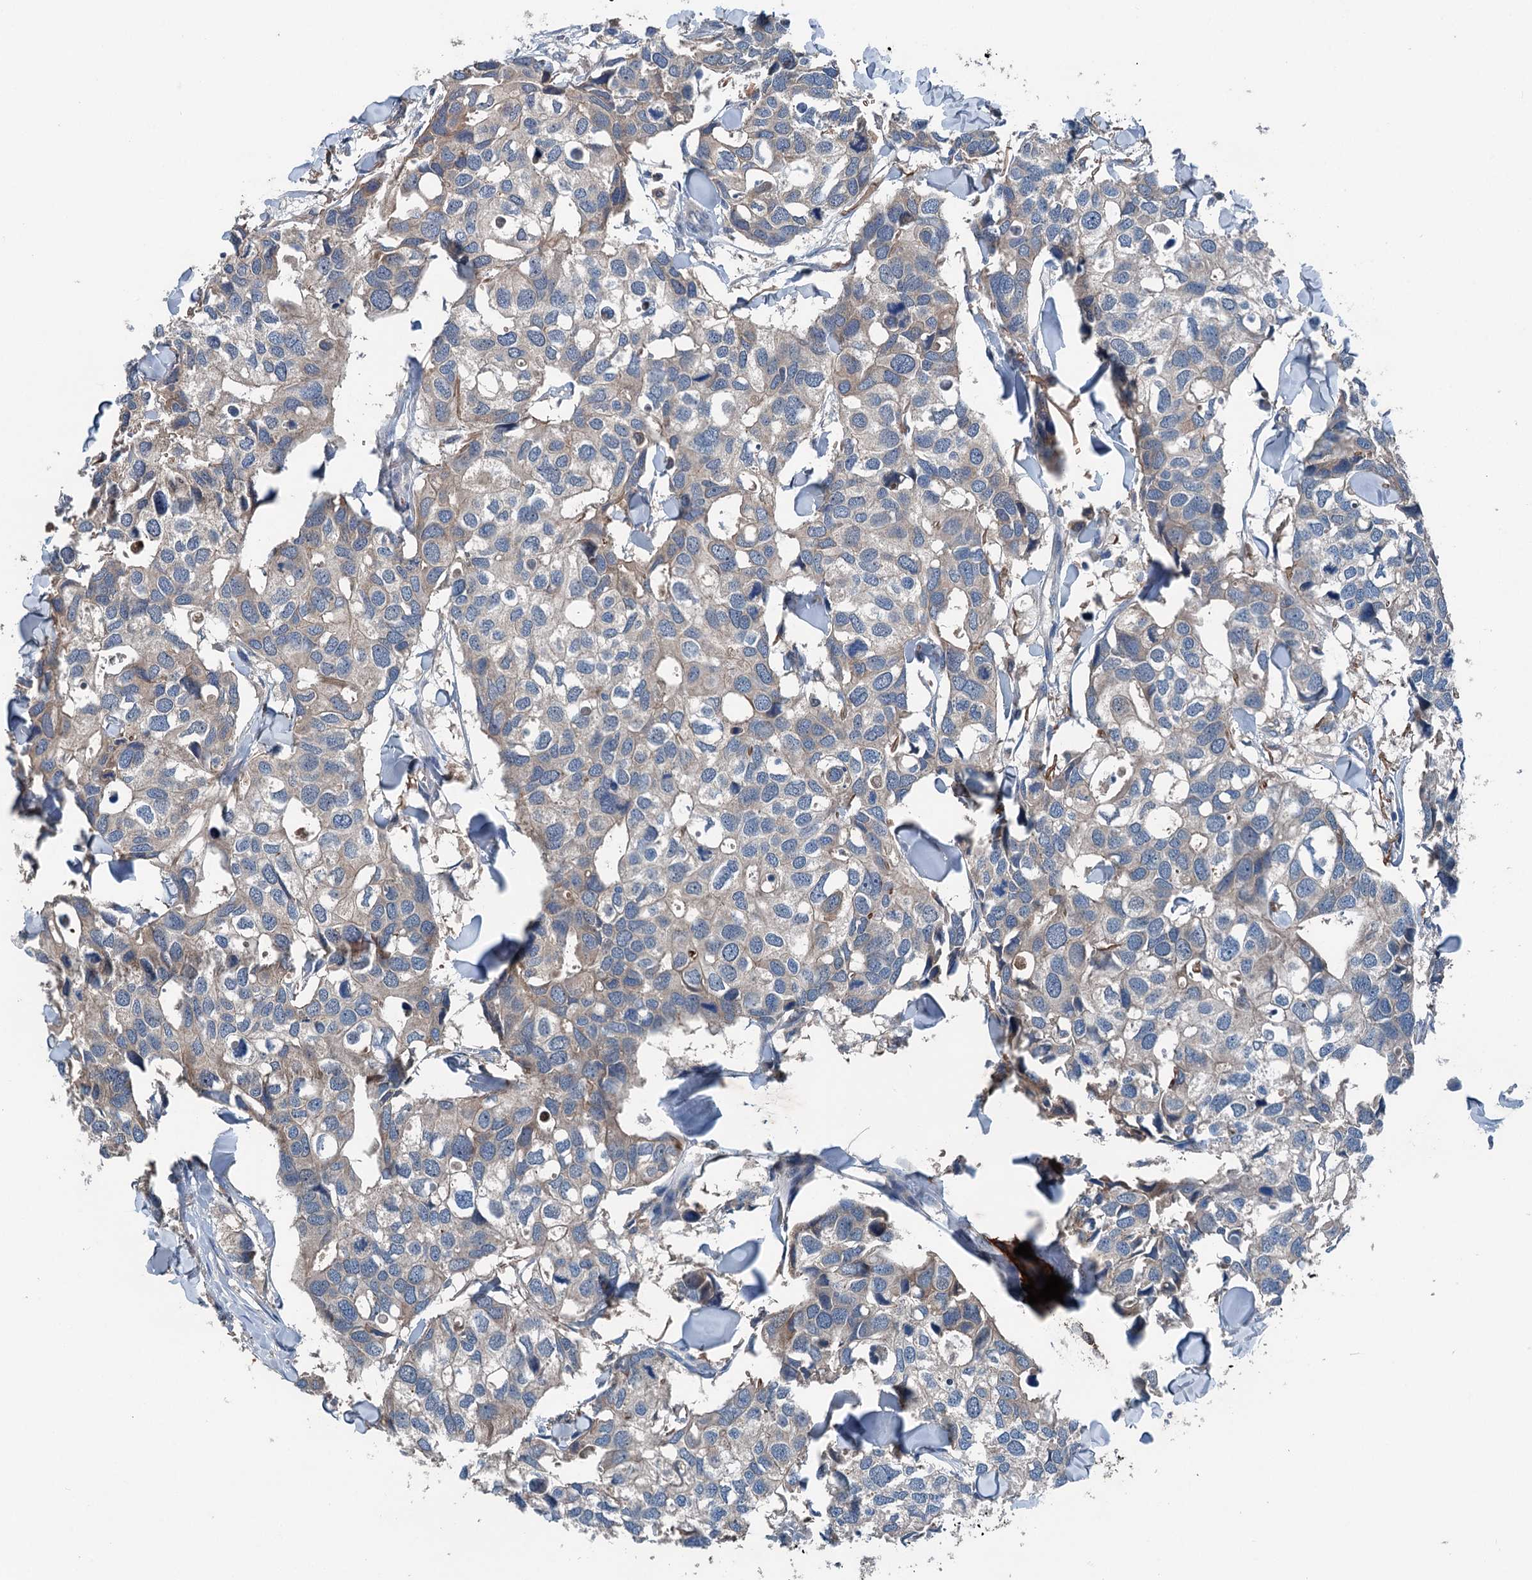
{"staining": {"intensity": "weak", "quantity": "<25%", "location": "cytoplasmic/membranous"}, "tissue": "breast cancer", "cell_type": "Tumor cells", "image_type": "cancer", "snomed": [{"axis": "morphology", "description": "Duct carcinoma"}, {"axis": "topography", "description": "Breast"}], "caption": "DAB (3,3'-diaminobenzidine) immunohistochemical staining of human breast cancer (invasive ductal carcinoma) demonstrates no significant positivity in tumor cells.", "gene": "PDSS1", "patient": {"sex": "female", "age": 83}}